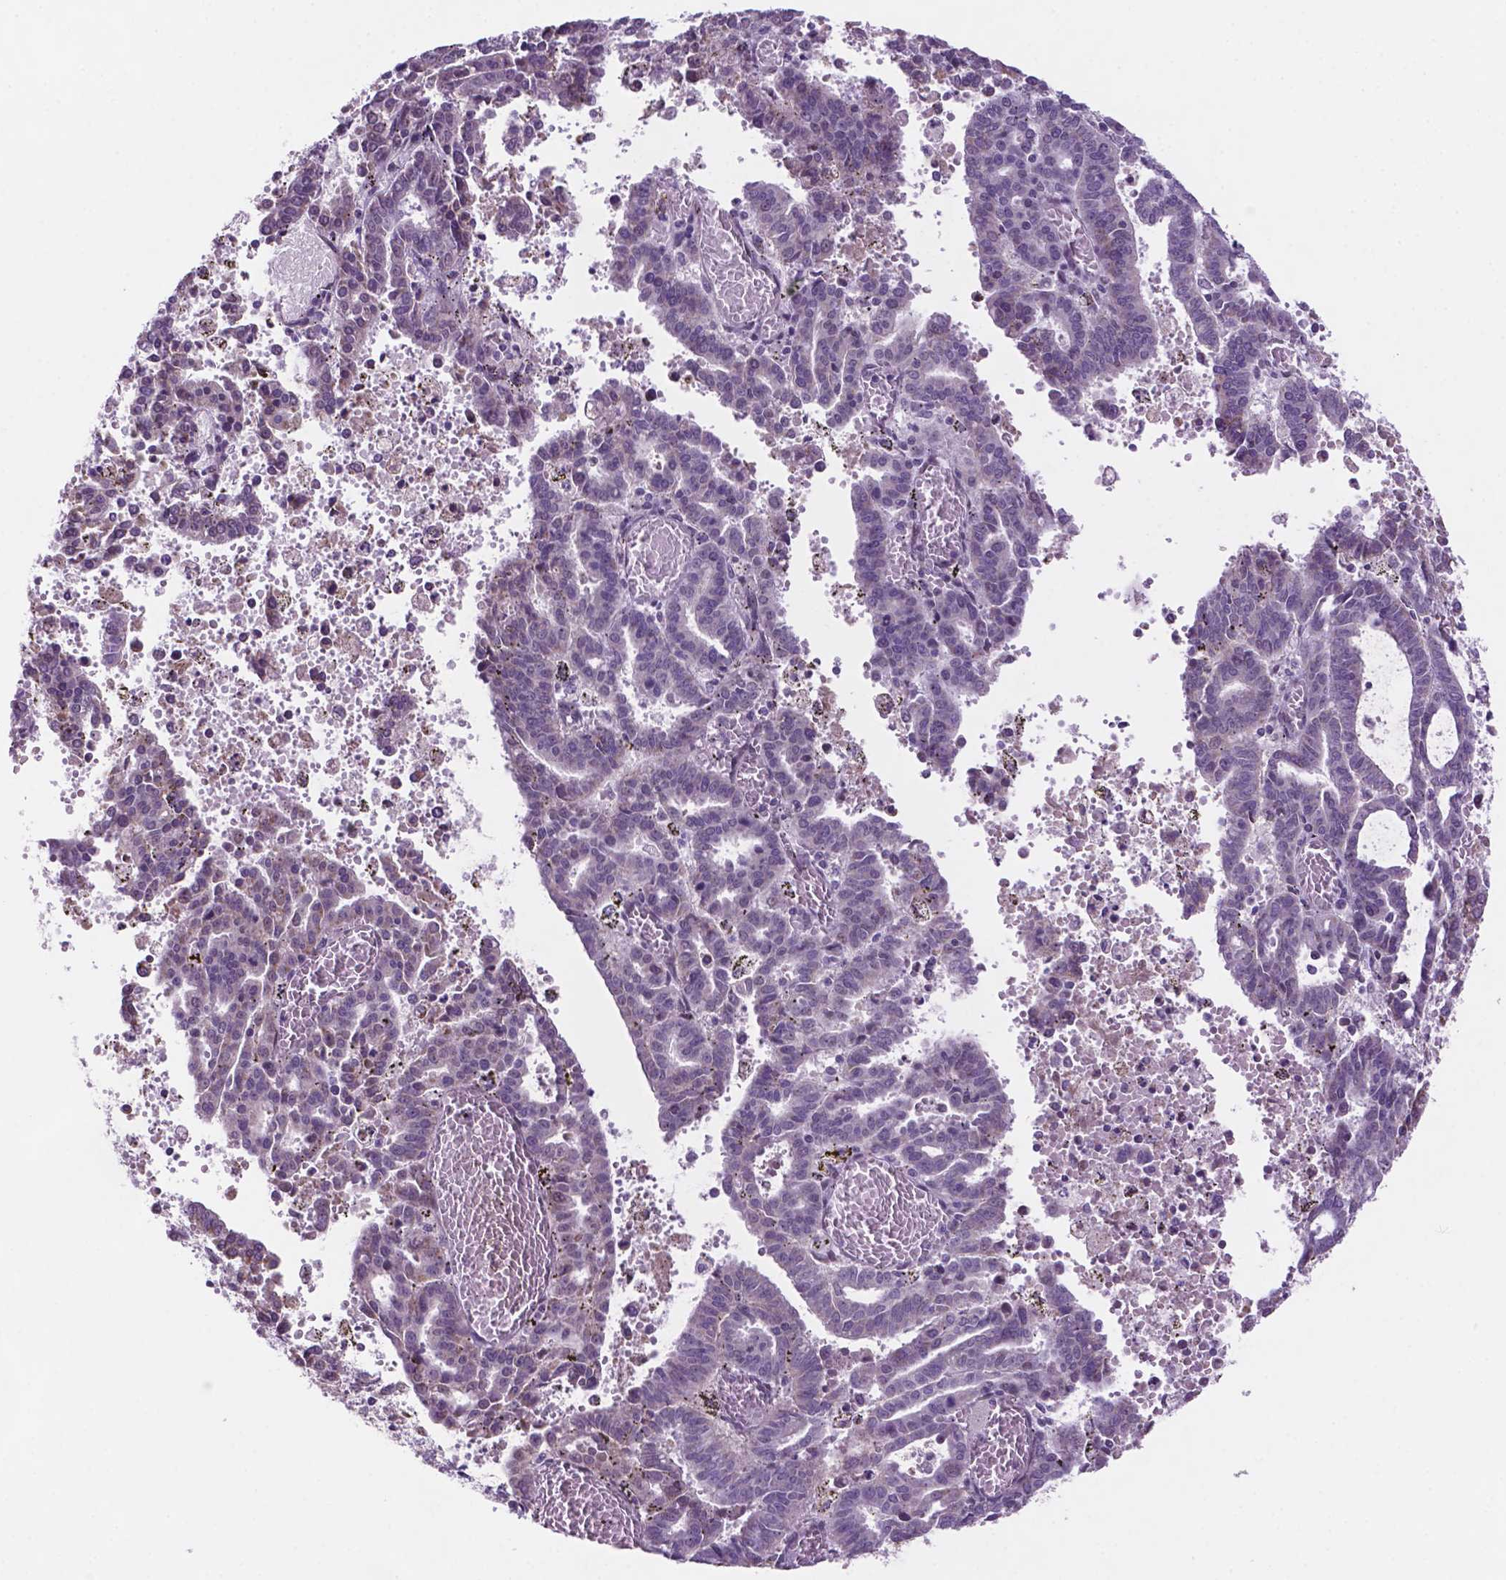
{"staining": {"intensity": "weak", "quantity": "<25%", "location": "nuclear"}, "tissue": "endometrial cancer", "cell_type": "Tumor cells", "image_type": "cancer", "snomed": [{"axis": "morphology", "description": "Adenocarcinoma, NOS"}, {"axis": "topography", "description": "Uterus"}], "caption": "Immunohistochemistry of endometrial cancer (adenocarcinoma) exhibits no expression in tumor cells.", "gene": "C18orf21", "patient": {"sex": "female", "age": 83}}